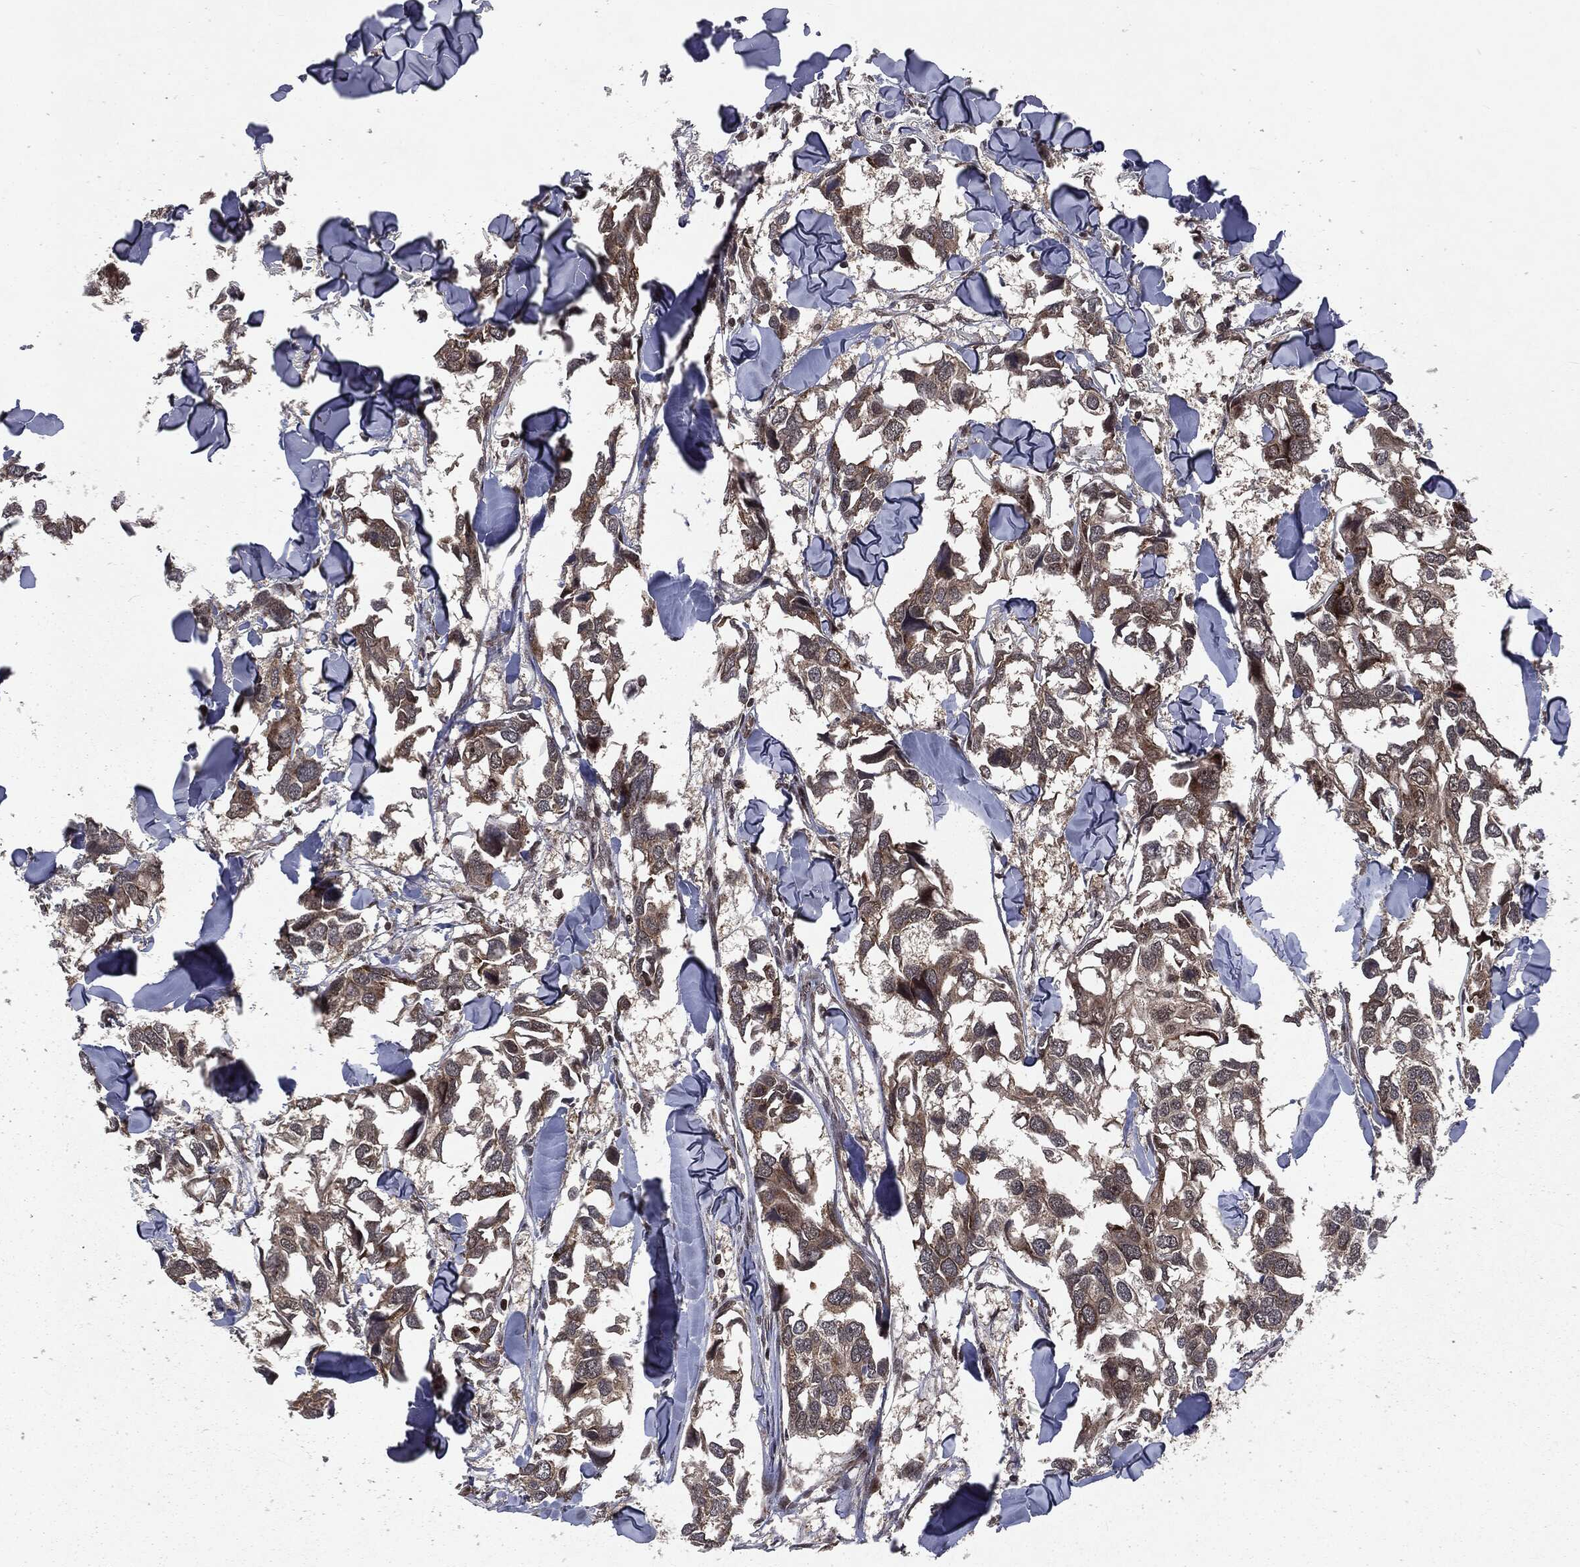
{"staining": {"intensity": "moderate", "quantity": "25%-75%", "location": "cytoplasmic/membranous"}, "tissue": "breast cancer", "cell_type": "Tumor cells", "image_type": "cancer", "snomed": [{"axis": "morphology", "description": "Duct carcinoma"}, {"axis": "topography", "description": "Breast"}], "caption": "Brown immunohistochemical staining in breast cancer (invasive ductal carcinoma) reveals moderate cytoplasmic/membranous expression in about 25%-75% of tumor cells. (Stains: DAB in brown, nuclei in blue, Microscopy: brightfield microscopy at high magnification).", "gene": "STAU2", "patient": {"sex": "female", "age": 83}}